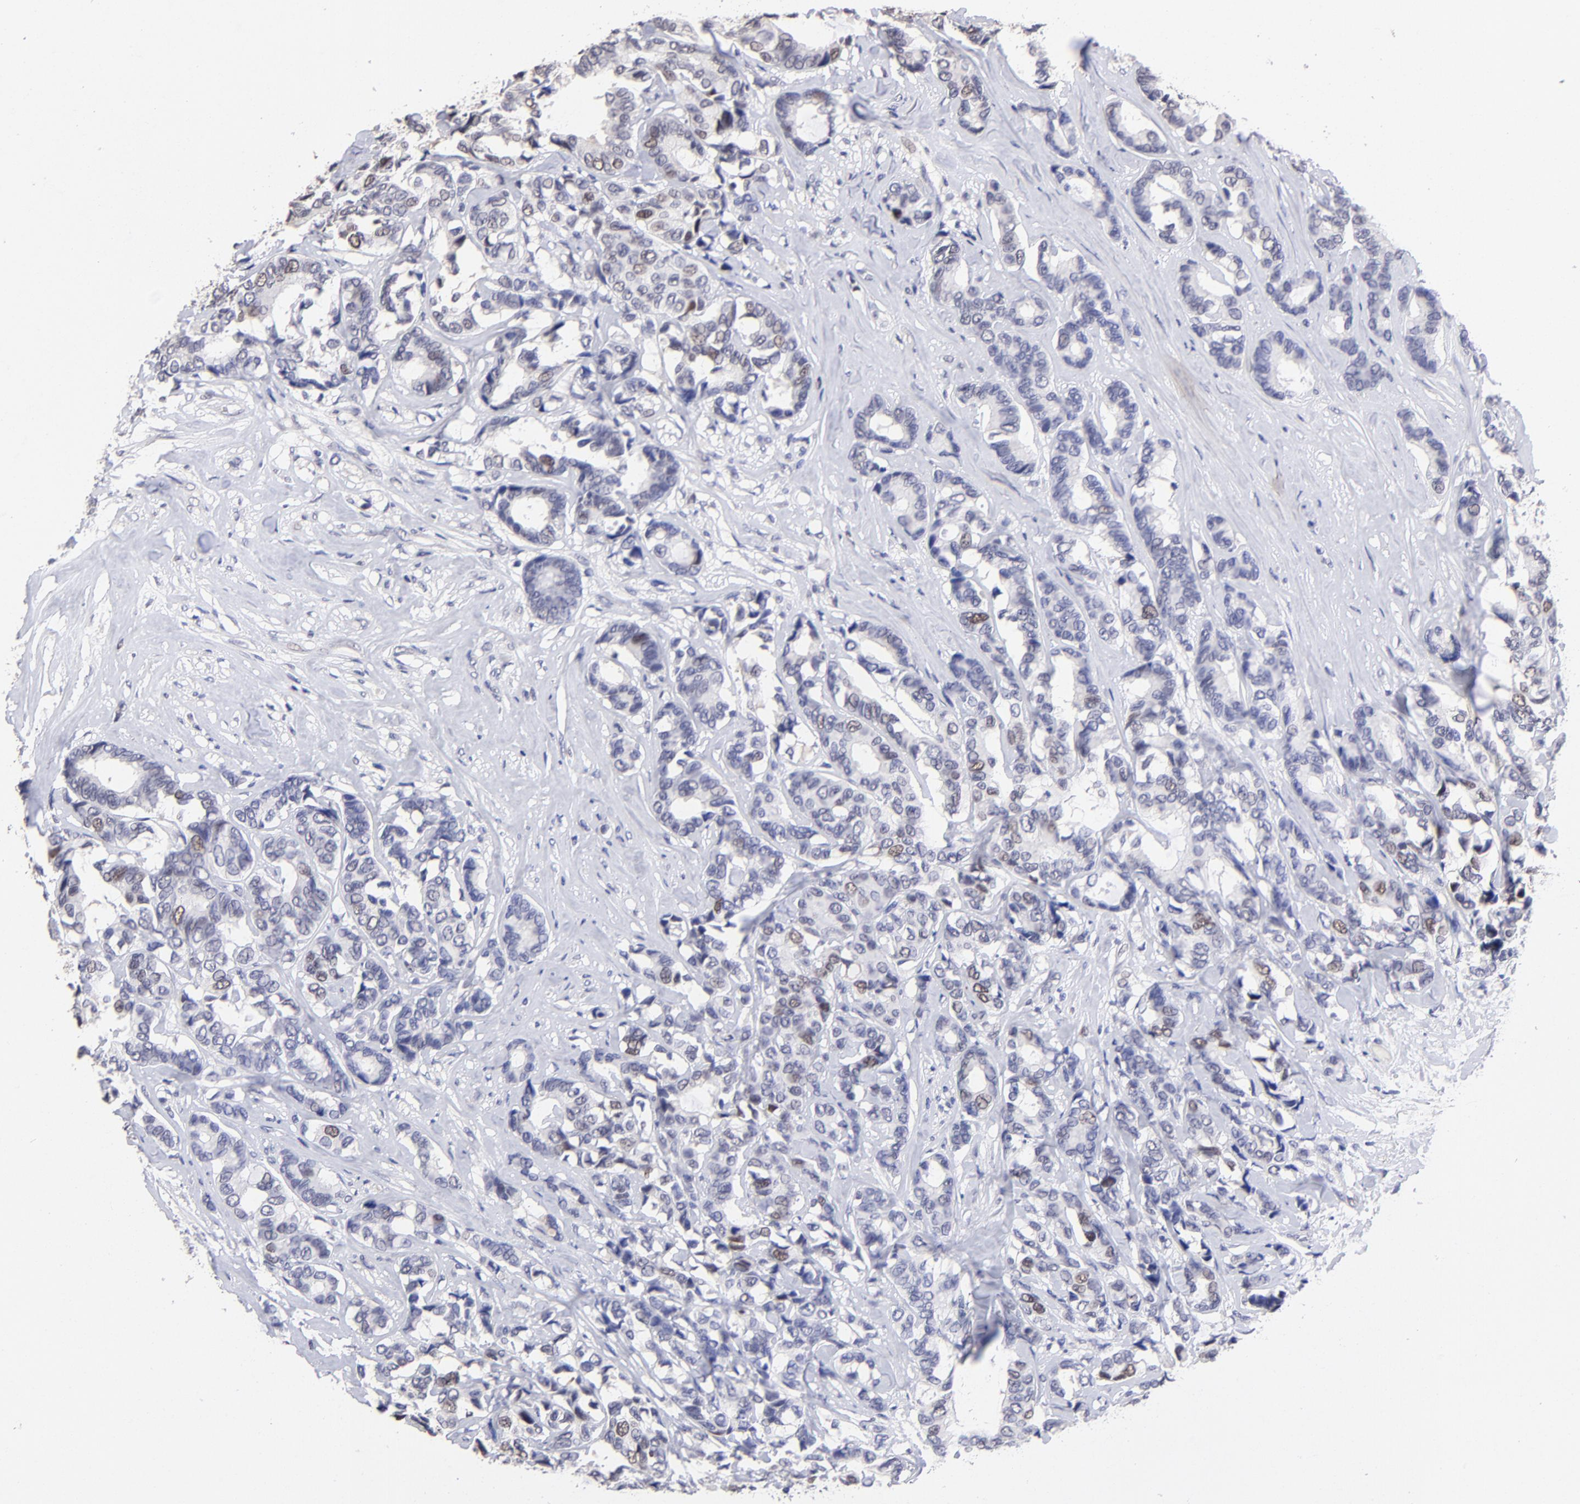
{"staining": {"intensity": "weak", "quantity": "<25%", "location": "nuclear"}, "tissue": "breast cancer", "cell_type": "Tumor cells", "image_type": "cancer", "snomed": [{"axis": "morphology", "description": "Duct carcinoma"}, {"axis": "topography", "description": "Breast"}], "caption": "This is a photomicrograph of immunohistochemistry (IHC) staining of breast cancer, which shows no expression in tumor cells.", "gene": "DNMT1", "patient": {"sex": "female", "age": 87}}